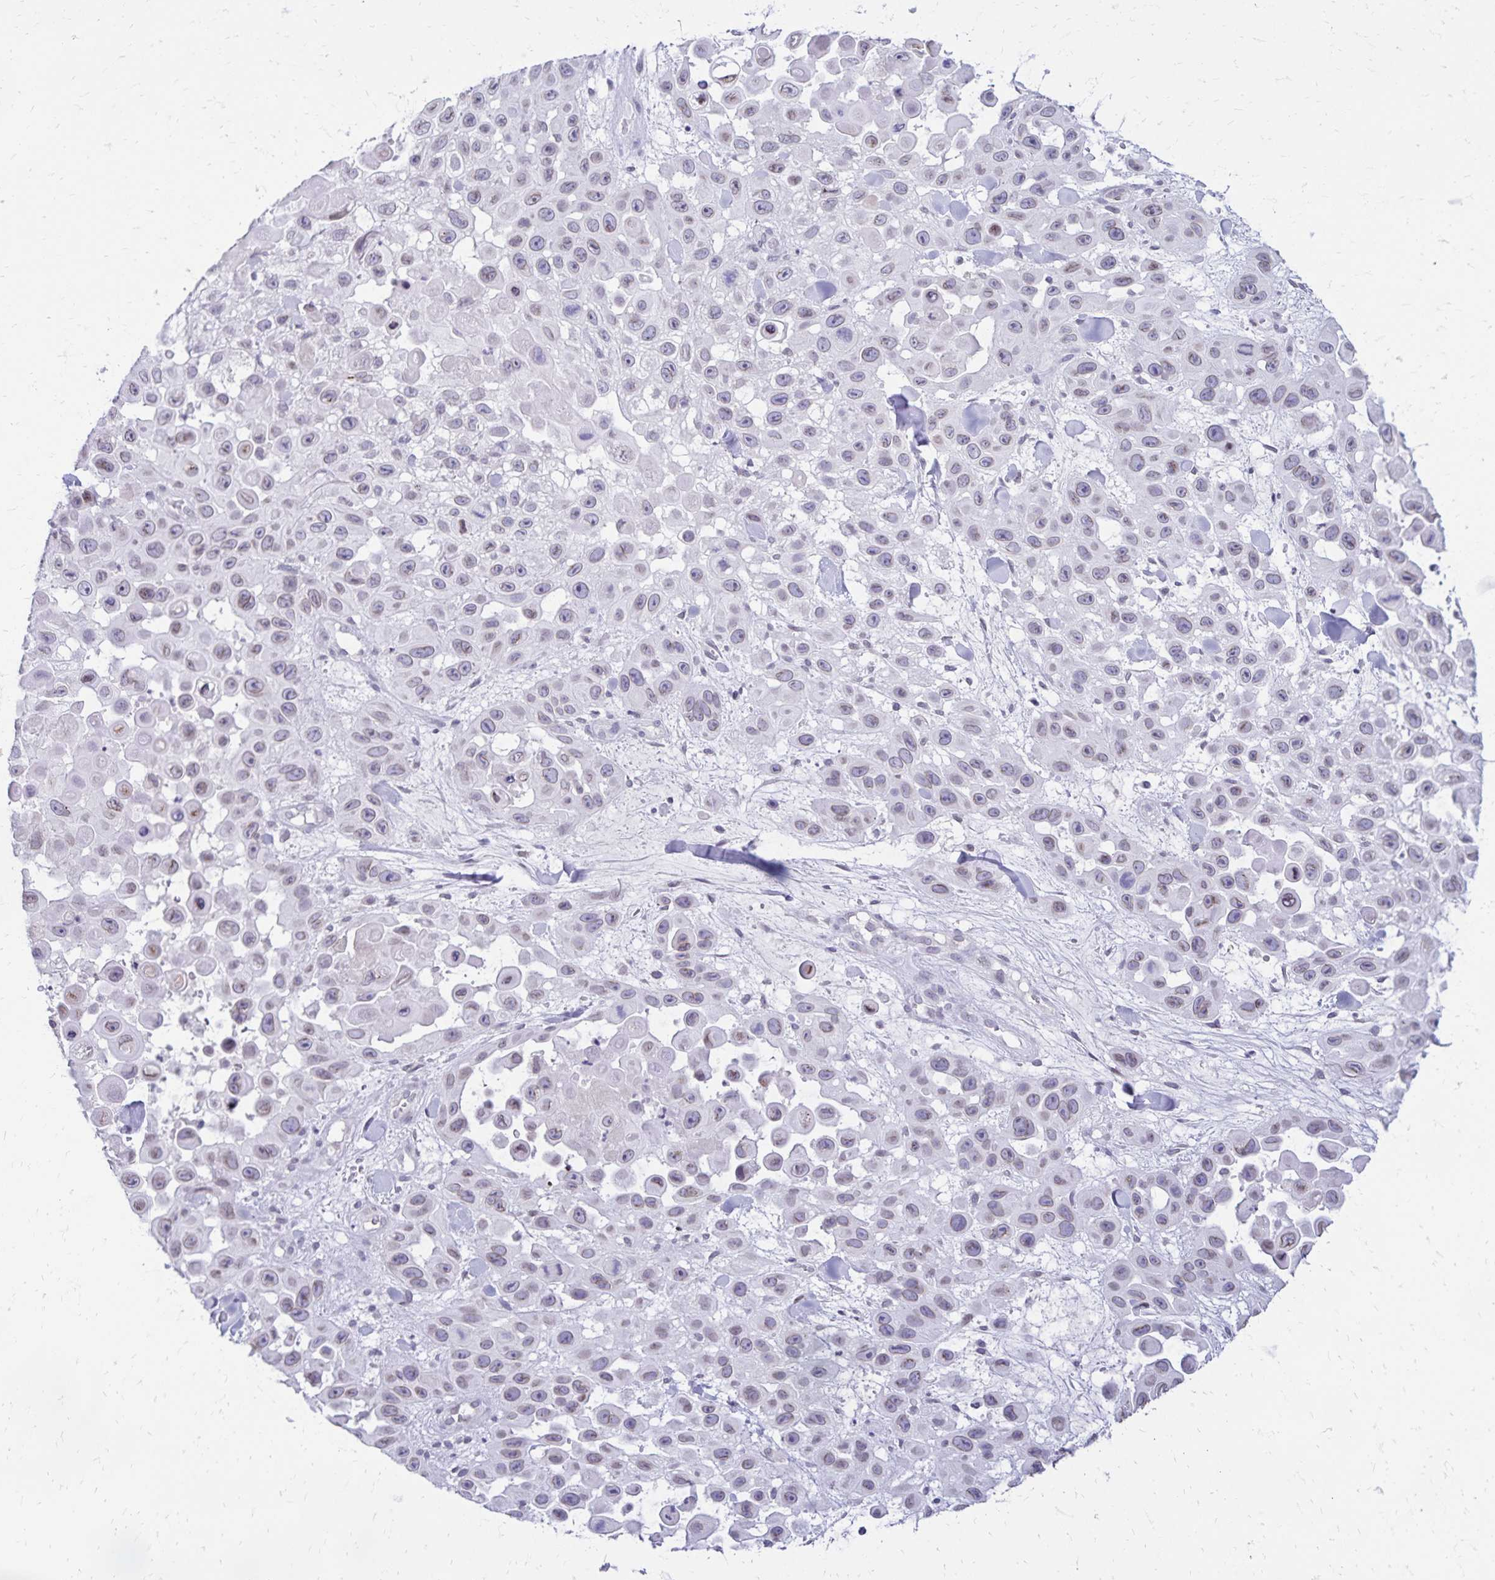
{"staining": {"intensity": "negative", "quantity": "none", "location": "none"}, "tissue": "skin cancer", "cell_type": "Tumor cells", "image_type": "cancer", "snomed": [{"axis": "morphology", "description": "Squamous cell carcinoma, NOS"}, {"axis": "topography", "description": "Skin"}], "caption": "Immunohistochemistry (IHC) histopathology image of skin cancer stained for a protein (brown), which shows no positivity in tumor cells.", "gene": "FAM166C", "patient": {"sex": "male", "age": 81}}